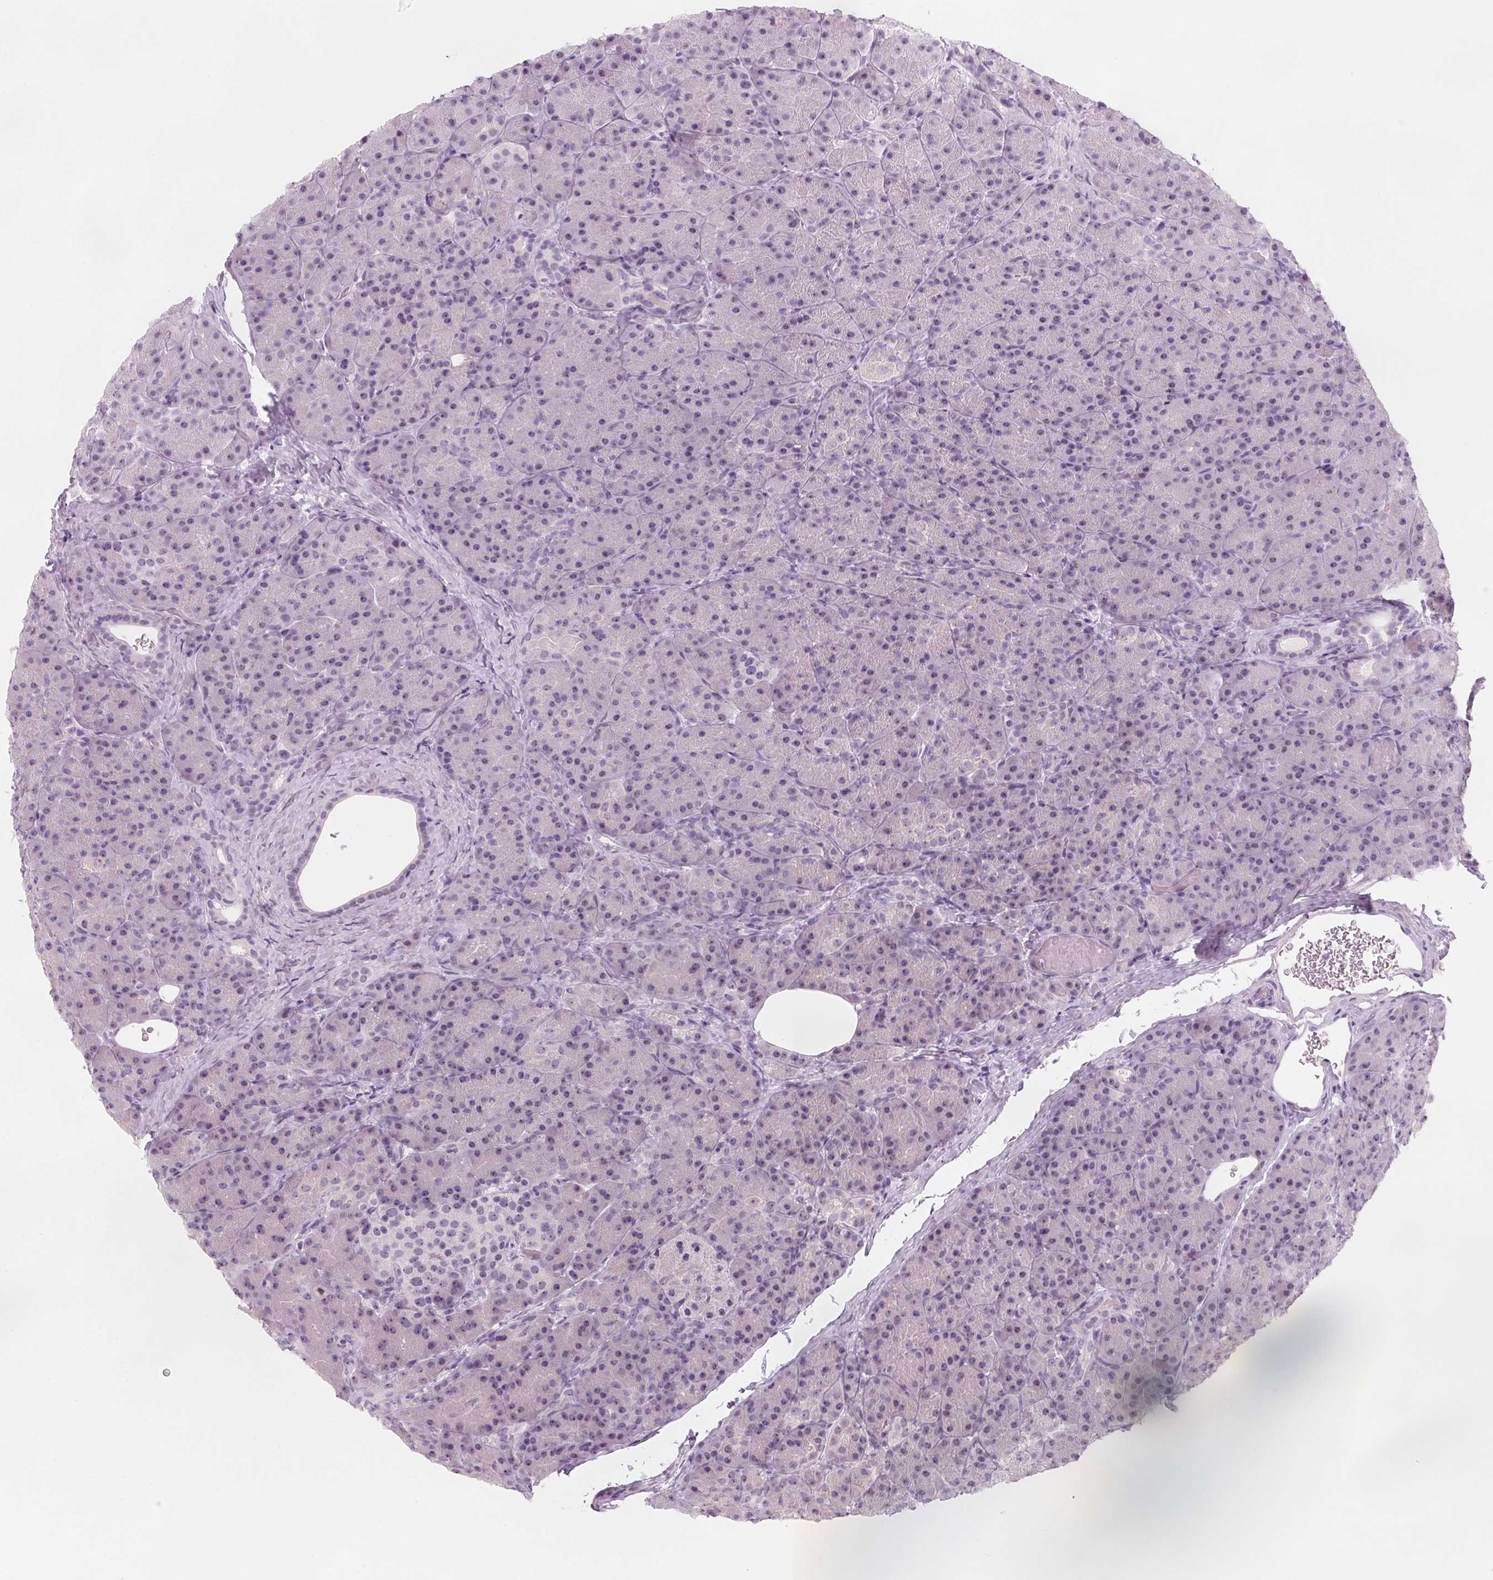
{"staining": {"intensity": "weak", "quantity": "25%-75%", "location": "nuclear"}, "tissue": "pancreas", "cell_type": "Exocrine glandular cells", "image_type": "normal", "snomed": [{"axis": "morphology", "description": "Normal tissue, NOS"}, {"axis": "topography", "description": "Pancreas"}], "caption": "High-power microscopy captured an IHC image of unremarkable pancreas, revealing weak nuclear positivity in about 25%-75% of exocrine glandular cells.", "gene": "DNTTIP2", "patient": {"sex": "male", "age": 57}}